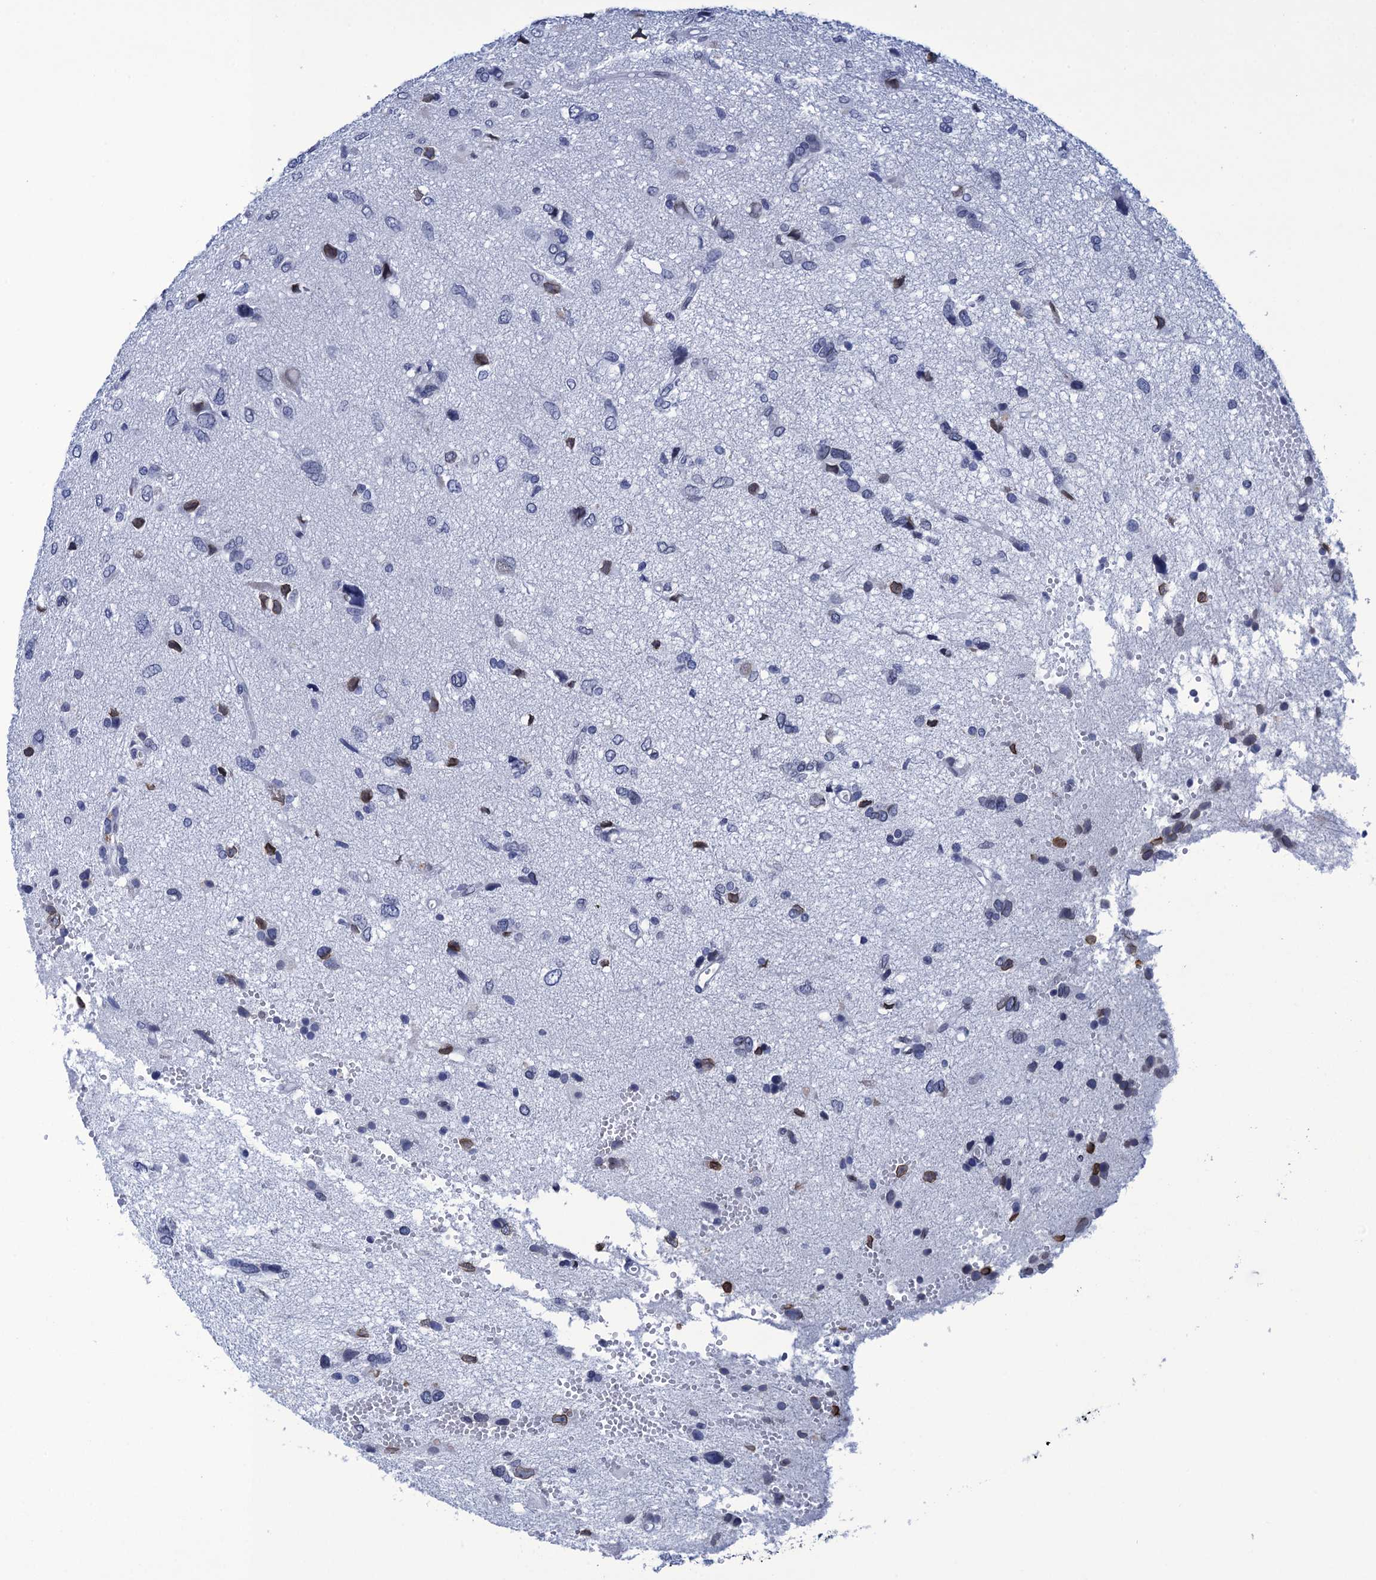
{"staining": {"intensity": "negative", "quantity": "none", "location": "none"}, "tissue": "glioma", "cell_type": "Tumor cells", "image_type": "cancer", "snomed": [{"axis": "morphology", "description": "Glioma, malignant, High grade"}, {"axis": "topography", "description": "Brain"}], "caption": "Human glioma stained for a protein using immunohistochemistry demonstrates no staining in tumor cells.", "gene": "METTL25", "patient": {"sex": "female", "age": 59}}